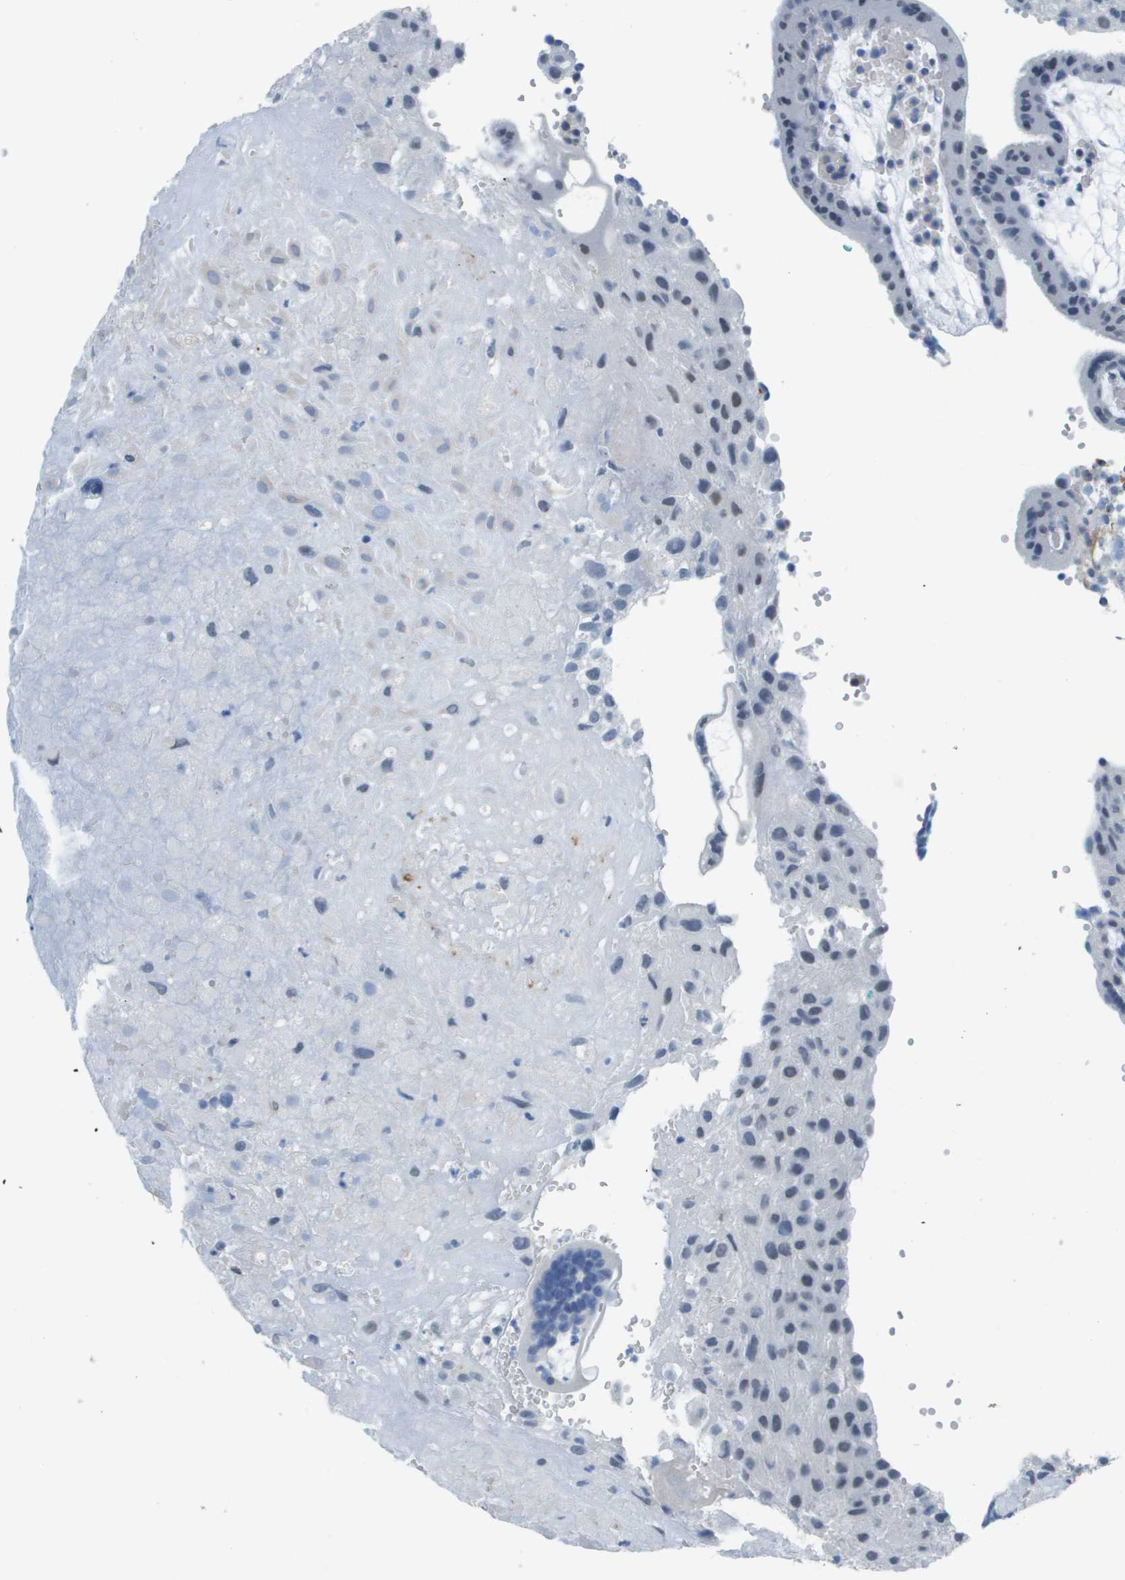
{"staining": {"intensity": "negative", "quantity": "none", "location": "none"}, "tissue": "placenta", "cell_type": "Decidual cells", "image_type": "normal", "snomed": [{"axis": "morphology", "description": "Normal tissue, NOS"}, {"axis": "topography", "description": "Placenta"}], "caption": "DAB (3,3'-diaminobenzidine) immunohistochemical staining of unremarkable placenta exhibits no significant staining in decidual cells.", "gene": "ZBTB43", "patient": {"sex": "female", "age": 18}}